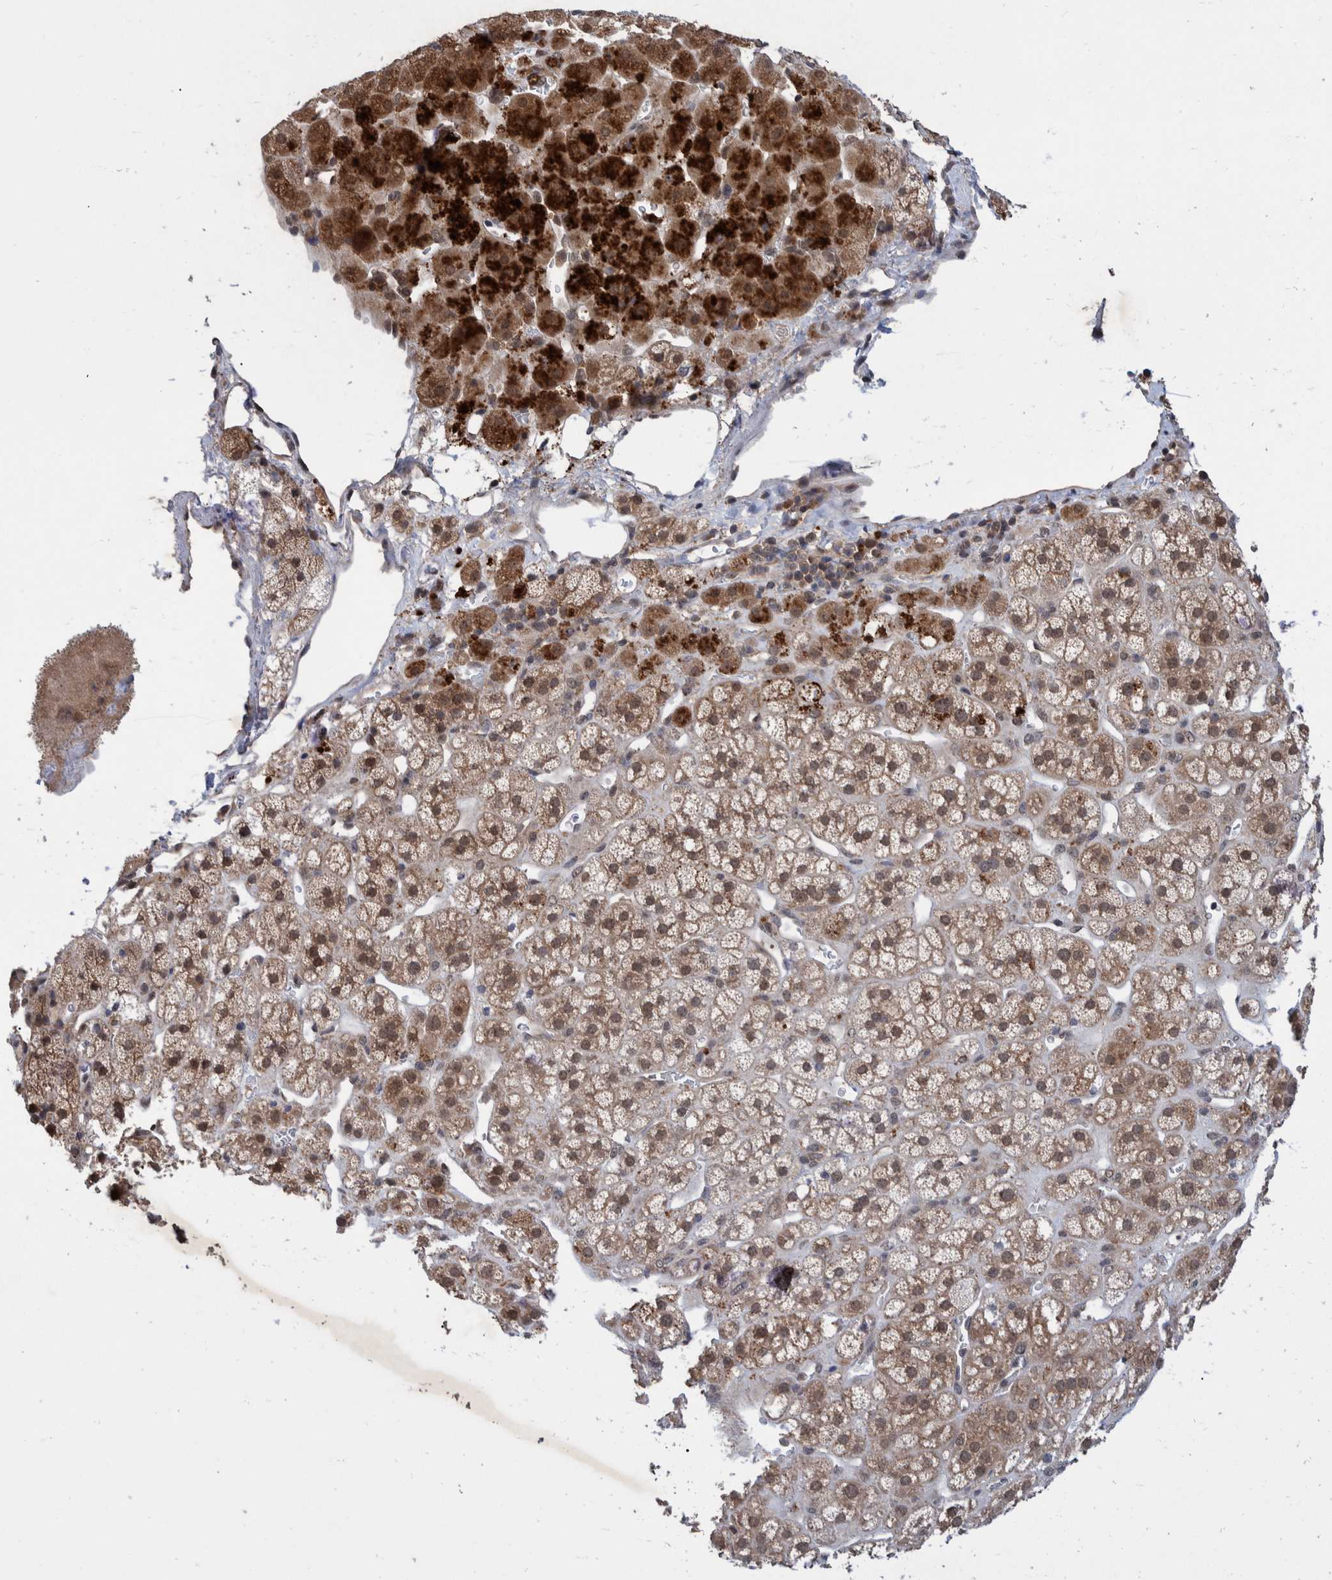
{"staining": {"intensity": "strong", "quantity": "25%-75%", "location": "cytoplasmic/membranous,nuclear"}, "tissue": "adrenal gland", "cell_type": "Glandular cells", "image_type": "normal", "snomed": [{"axis": "morphology", "description": "Normal tissue, NOS"}, {"axis": "topography", "description": "Adrenal gland"}], "caption": "High-power microscopy captured an IHC micrograph of unremarkable adrenal gland, revealing strong cytoplasmic/membranous,nuclear staining in approximately 25%-75% of glandular cells. Immunohistochemistry stains the protein in brown and the nuclei are stained blue.", "gene": "PLPBP", "patient": {"sex": "male", "age": 56}}